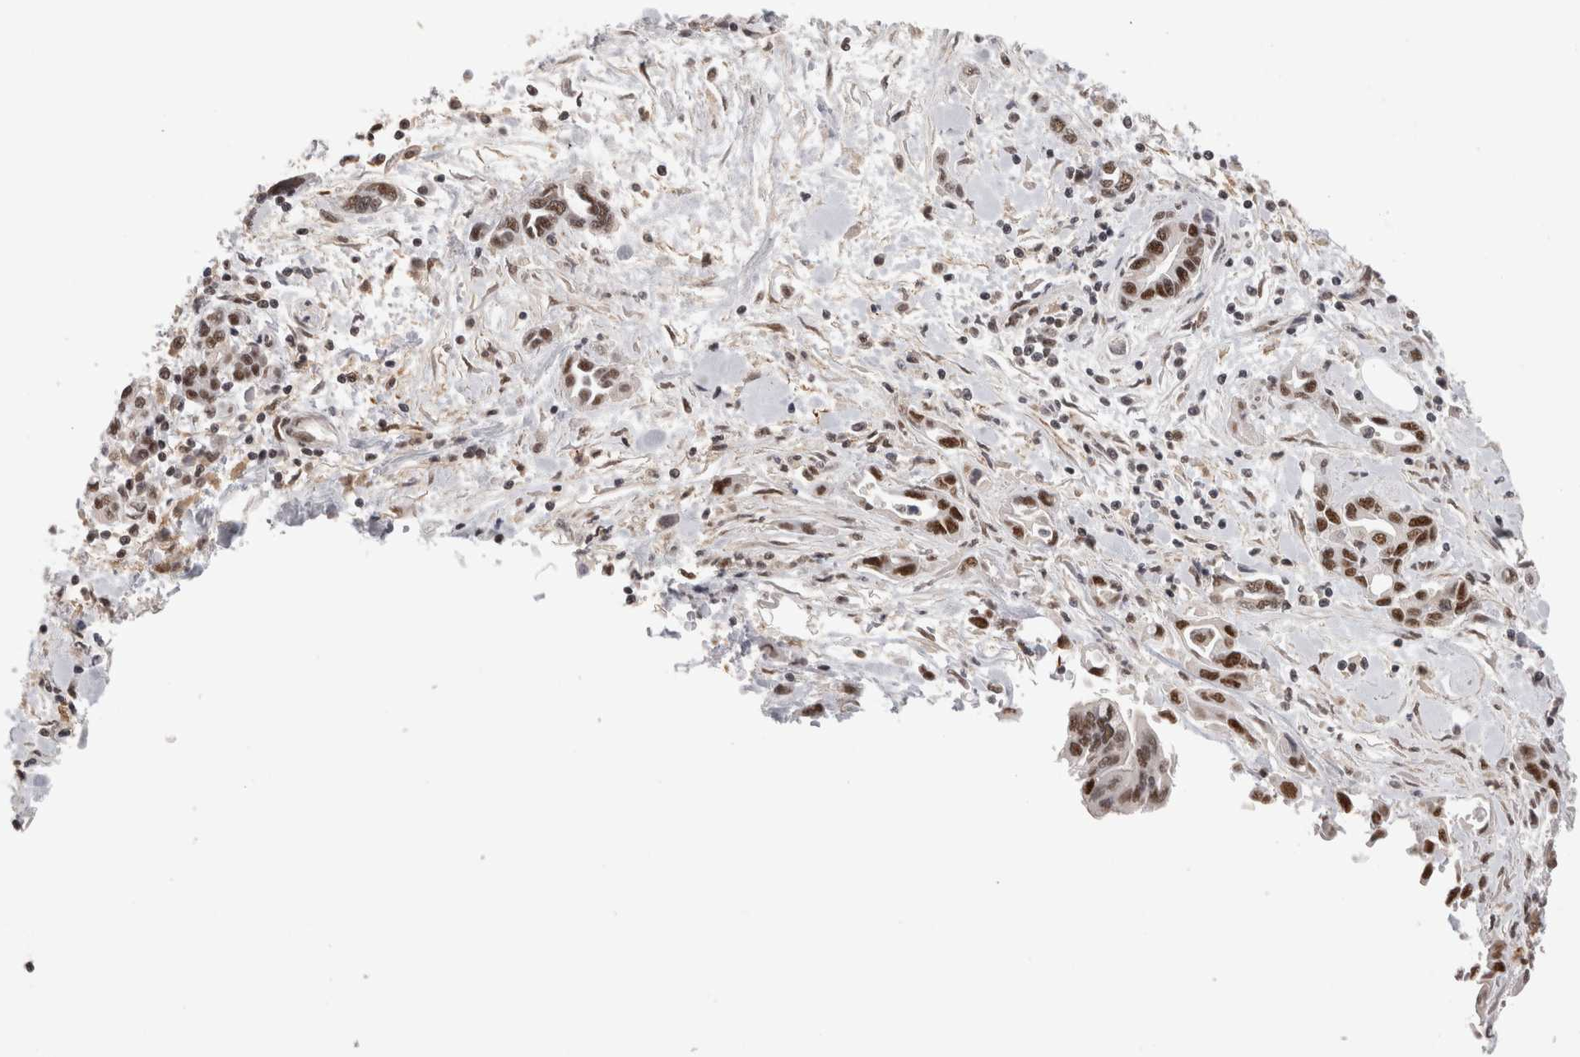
{"staining": {"intensity": "strong", "quantity": "25%-75%", "location": "nuclear"}, "tissue": "pancreatic cancer", "cell_type": "Tumor cells", "image_type": "cancer", "snomed": [{"axis": "morphology", "description": "Adenocarcinoma, NOS"}, {"axis": "topography", "description": "Pancreas"}], "caption": "This micrograph demonstrates immunohistochemistry staining of human adenocarcinoma (pancreatic), with high strong nuclear staining in about 25%-75% of tumor cells.", "gene": "ZNF830", "patient": {"sex": "female", "age": 57}}